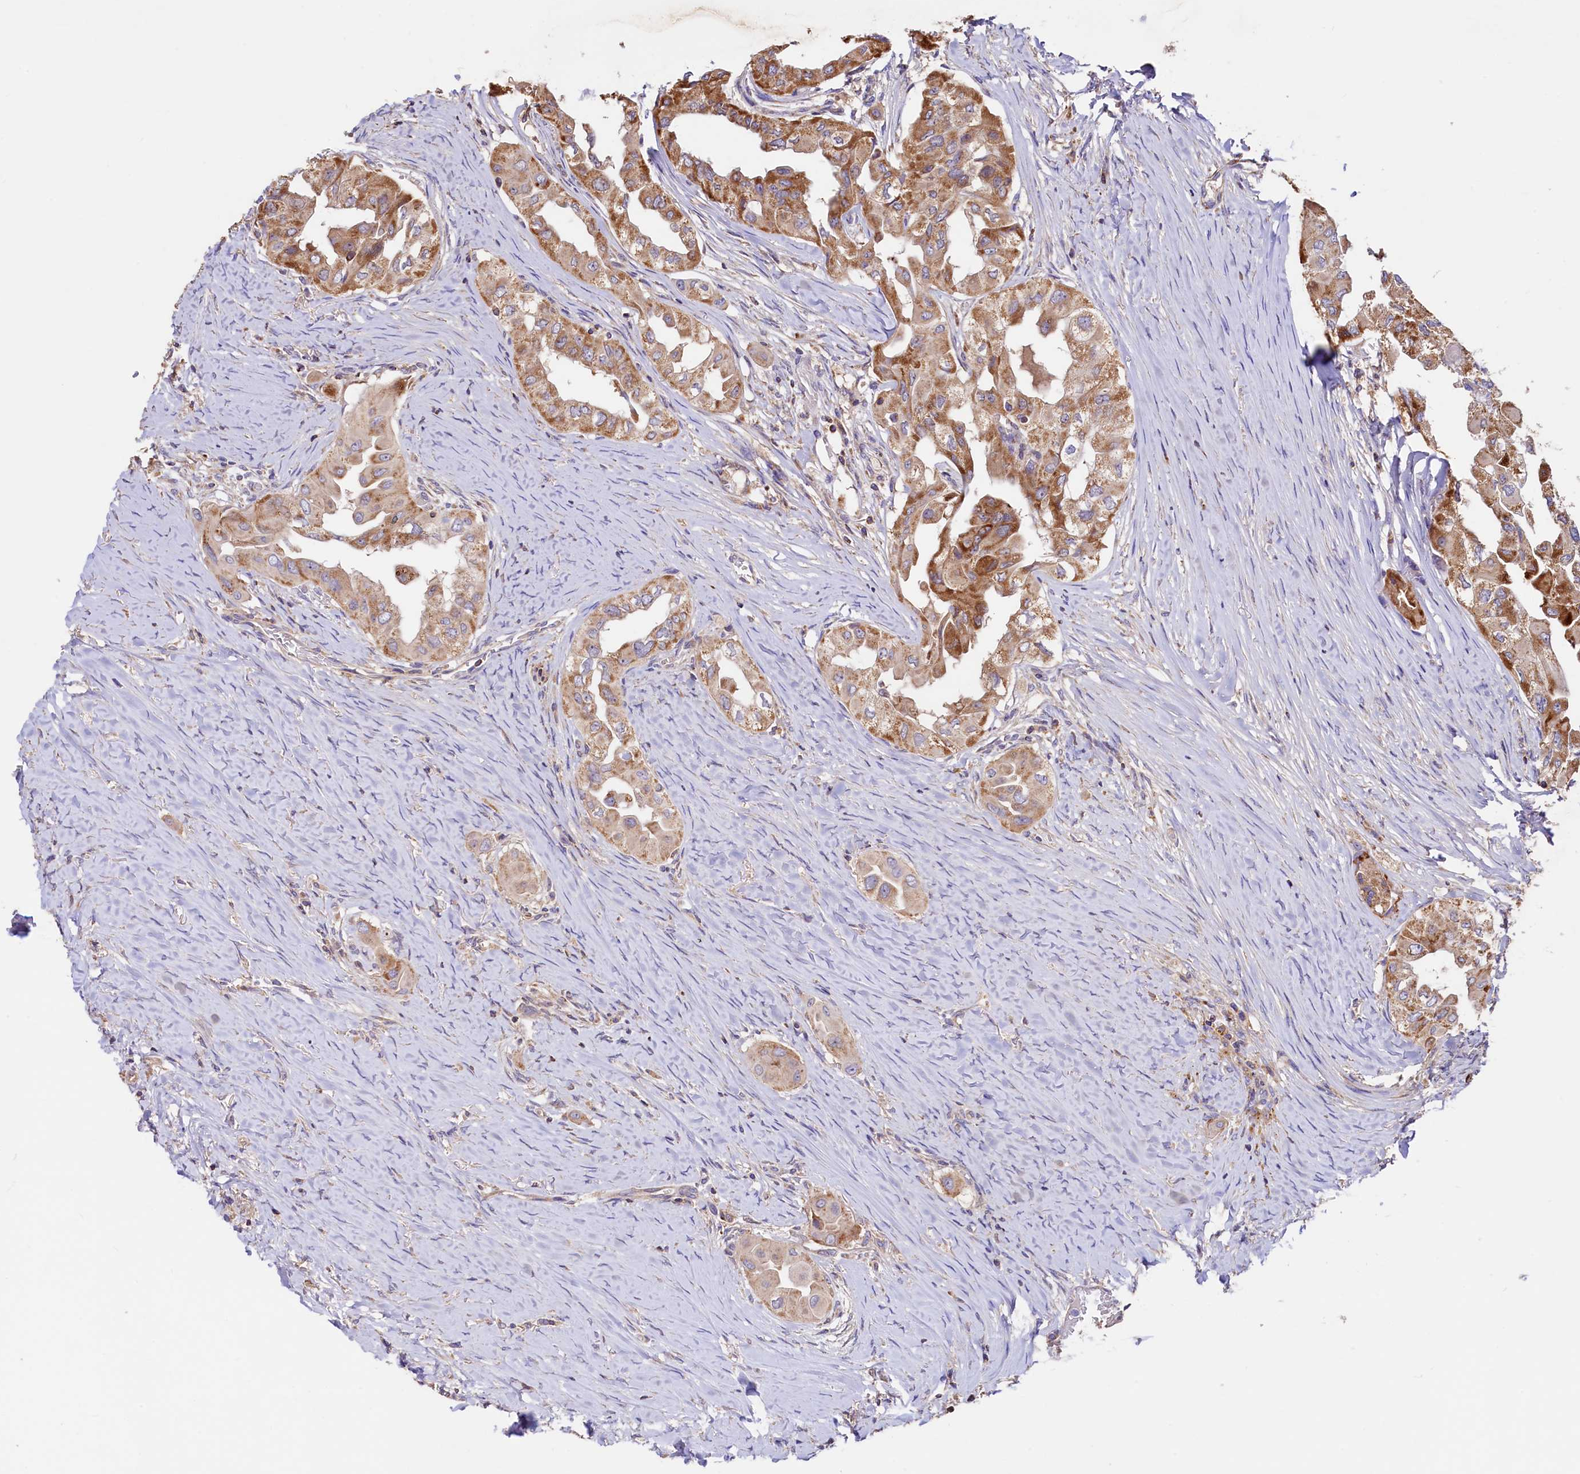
{"staining": {"intensity": "moderate", "quantity": ">75%", "location": "cytoplasmic/membranous"}, "tissue": "thyroid cancer", "cell_type": "Tumor cells", "image_type": "cancer", "snomed": [{"axis": "morphology", "description": "Papillary adenocarcinoma, NOS"}, {"axis": "topography", "description": "Thyroid gland"}], "caption": "DAB (3,3'-diaminobenzidine) immunohistochemical staining of human papillary adenocarcinoma (thyroid) exhibits moderate cytoplasmic/membranous protein expression in approximately >75% of tumor cells. (Stains: DAB in brown, nuclei in blue, Microscopy: brightfield microscopy at high magnification).", "gene": "CIAO3", "patient": {"sex": "female", "age": 59}}